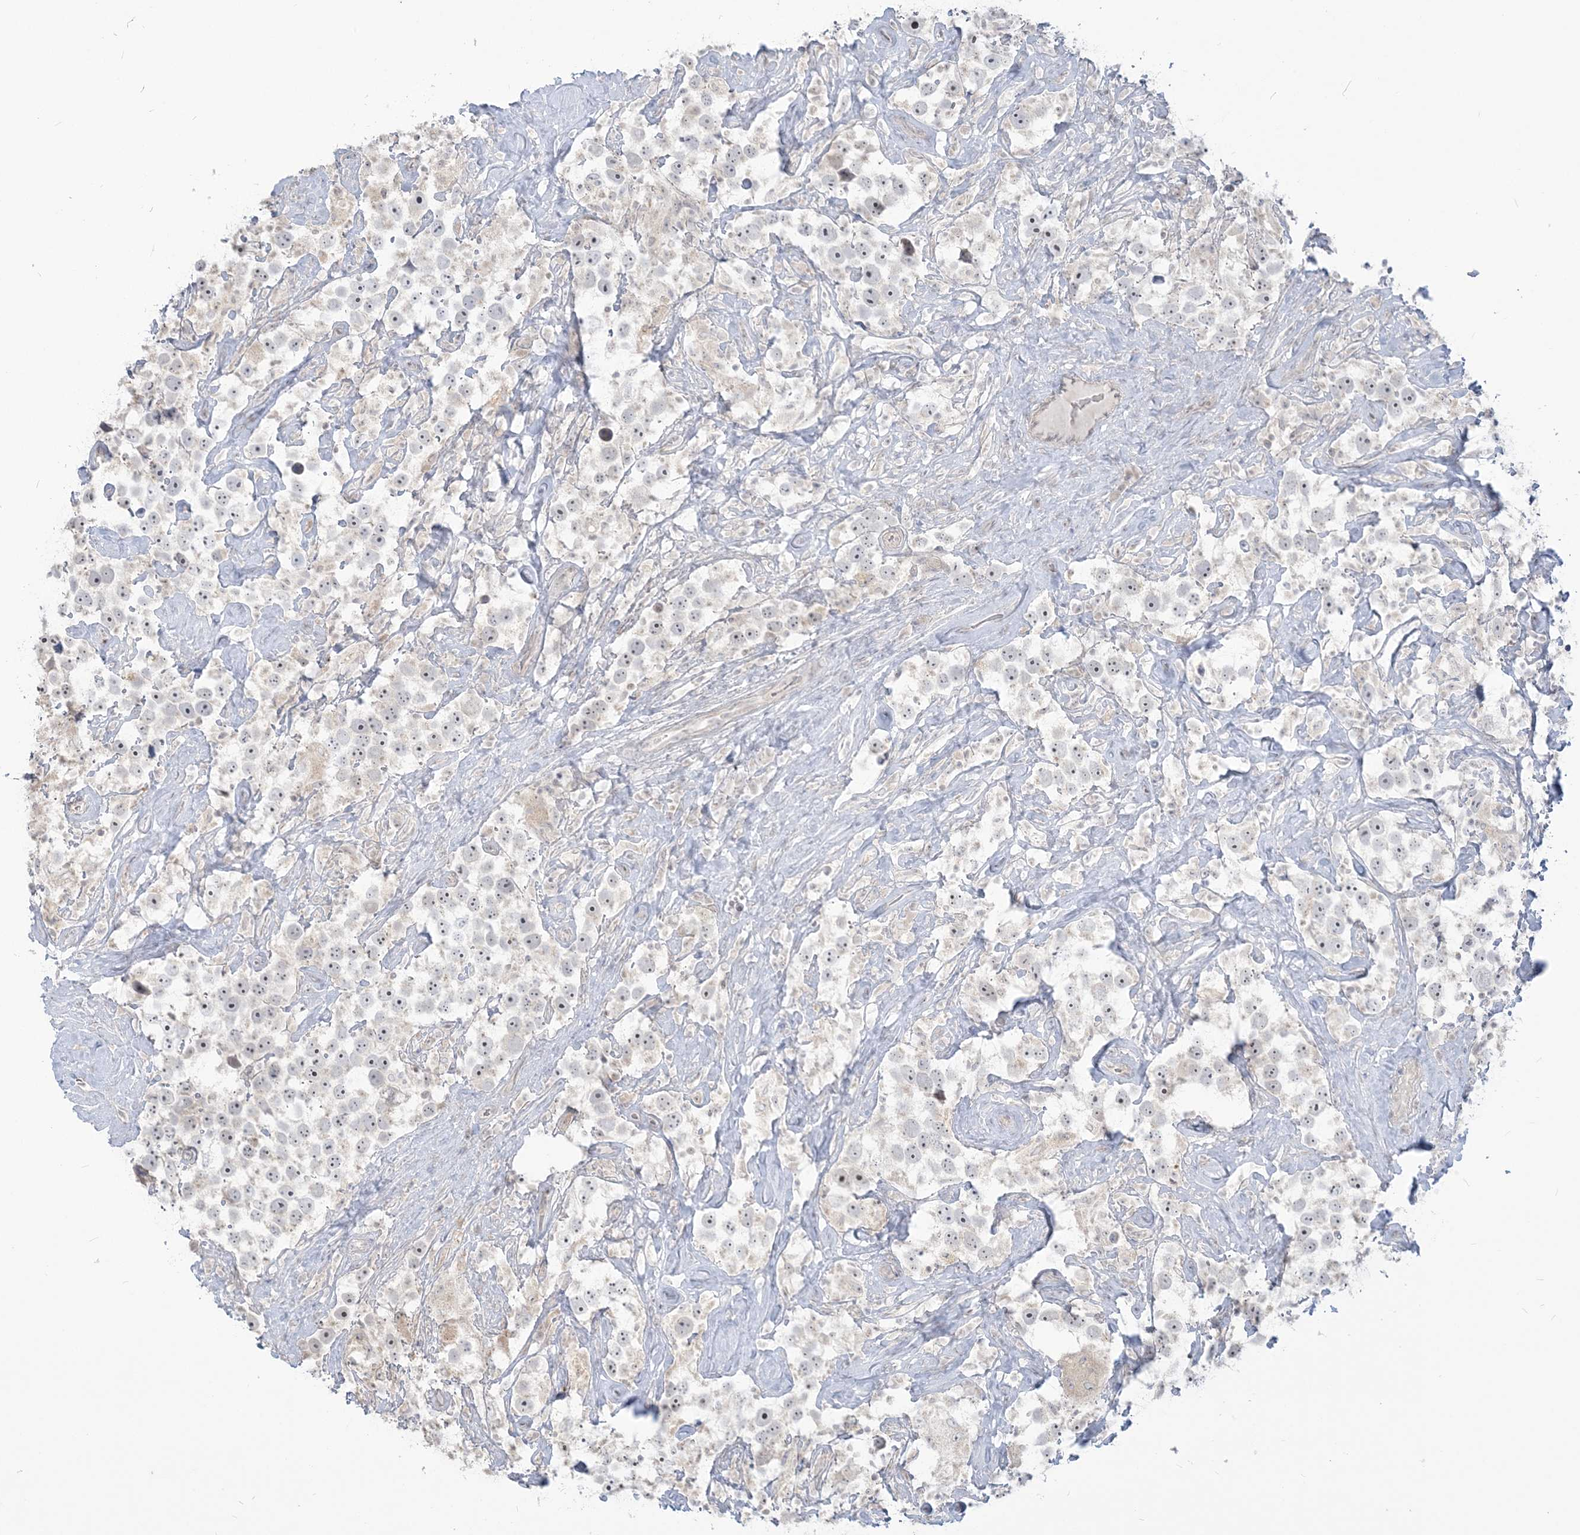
{"staining": {"intensity": "weak", "quantity": "25%-75%", "location": "nuclear"}, "tissue": "testis cancer", "cell_type": "Tumor cells", "image_type": "cancer", "snomed": [{"axis": "morphology", "description": "Seminoma, NOS"}, {"axis": "topography", "description": "Testis"}], "caption": "Immunohistochemistry staining of testis seminoma, which exhibits low levels of weak nuclear expression in about 25%-75% of tumor cells indicating weak nuclear protein positivity. The staining was performed using DAB (3,3'-diaminobenzidine) (brown) for protein detection and nuclei were counterstained in hematoxylin (blue).", "gene": "SDAD1", "patient": {"sex": "male", "age": 49}}